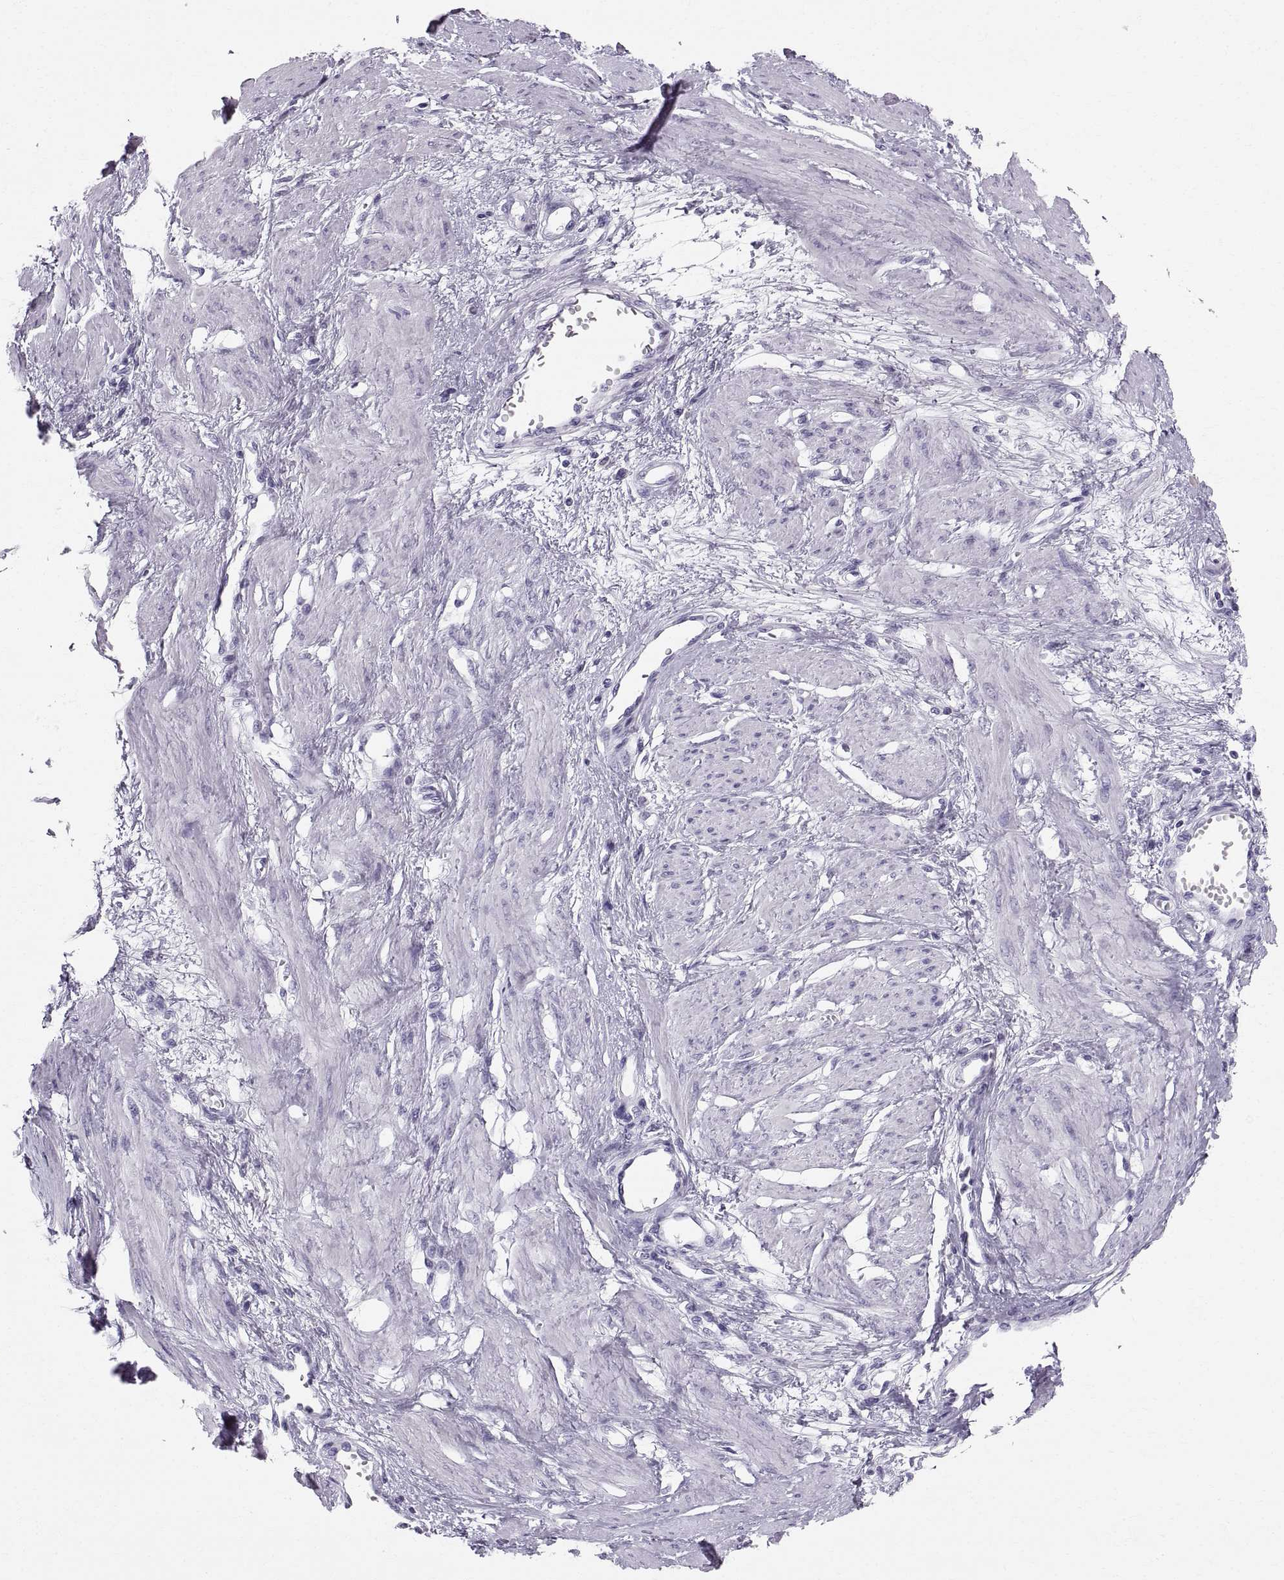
{"staining": {"intensity": "negative", "quantity": "none", "location": "none"}, "tissue": "smooth muscle", "cell_type": "Smooth muscle cells", "image_type": "normal", "snomed": [{"axis": "morphology", "description": "Normal tissue, NOS"}, {"axis": "topography", "description": "Smooth muscle"}, {"axis": "topography", "description": "Uterus"}], "caption": "Immunohistochemical staining of normal human smooth muscle displays no significant positivity in smooth muscle cells. The staining was performed using DAB (3,3'-diaminobenzidine) to visualize the protein expression in brown, while the nuclei were stained in blue with hematoxylin (Magnification: 20x).", "gene": "SLC22A6", "patient": {"sex": "female", "age": 39}}